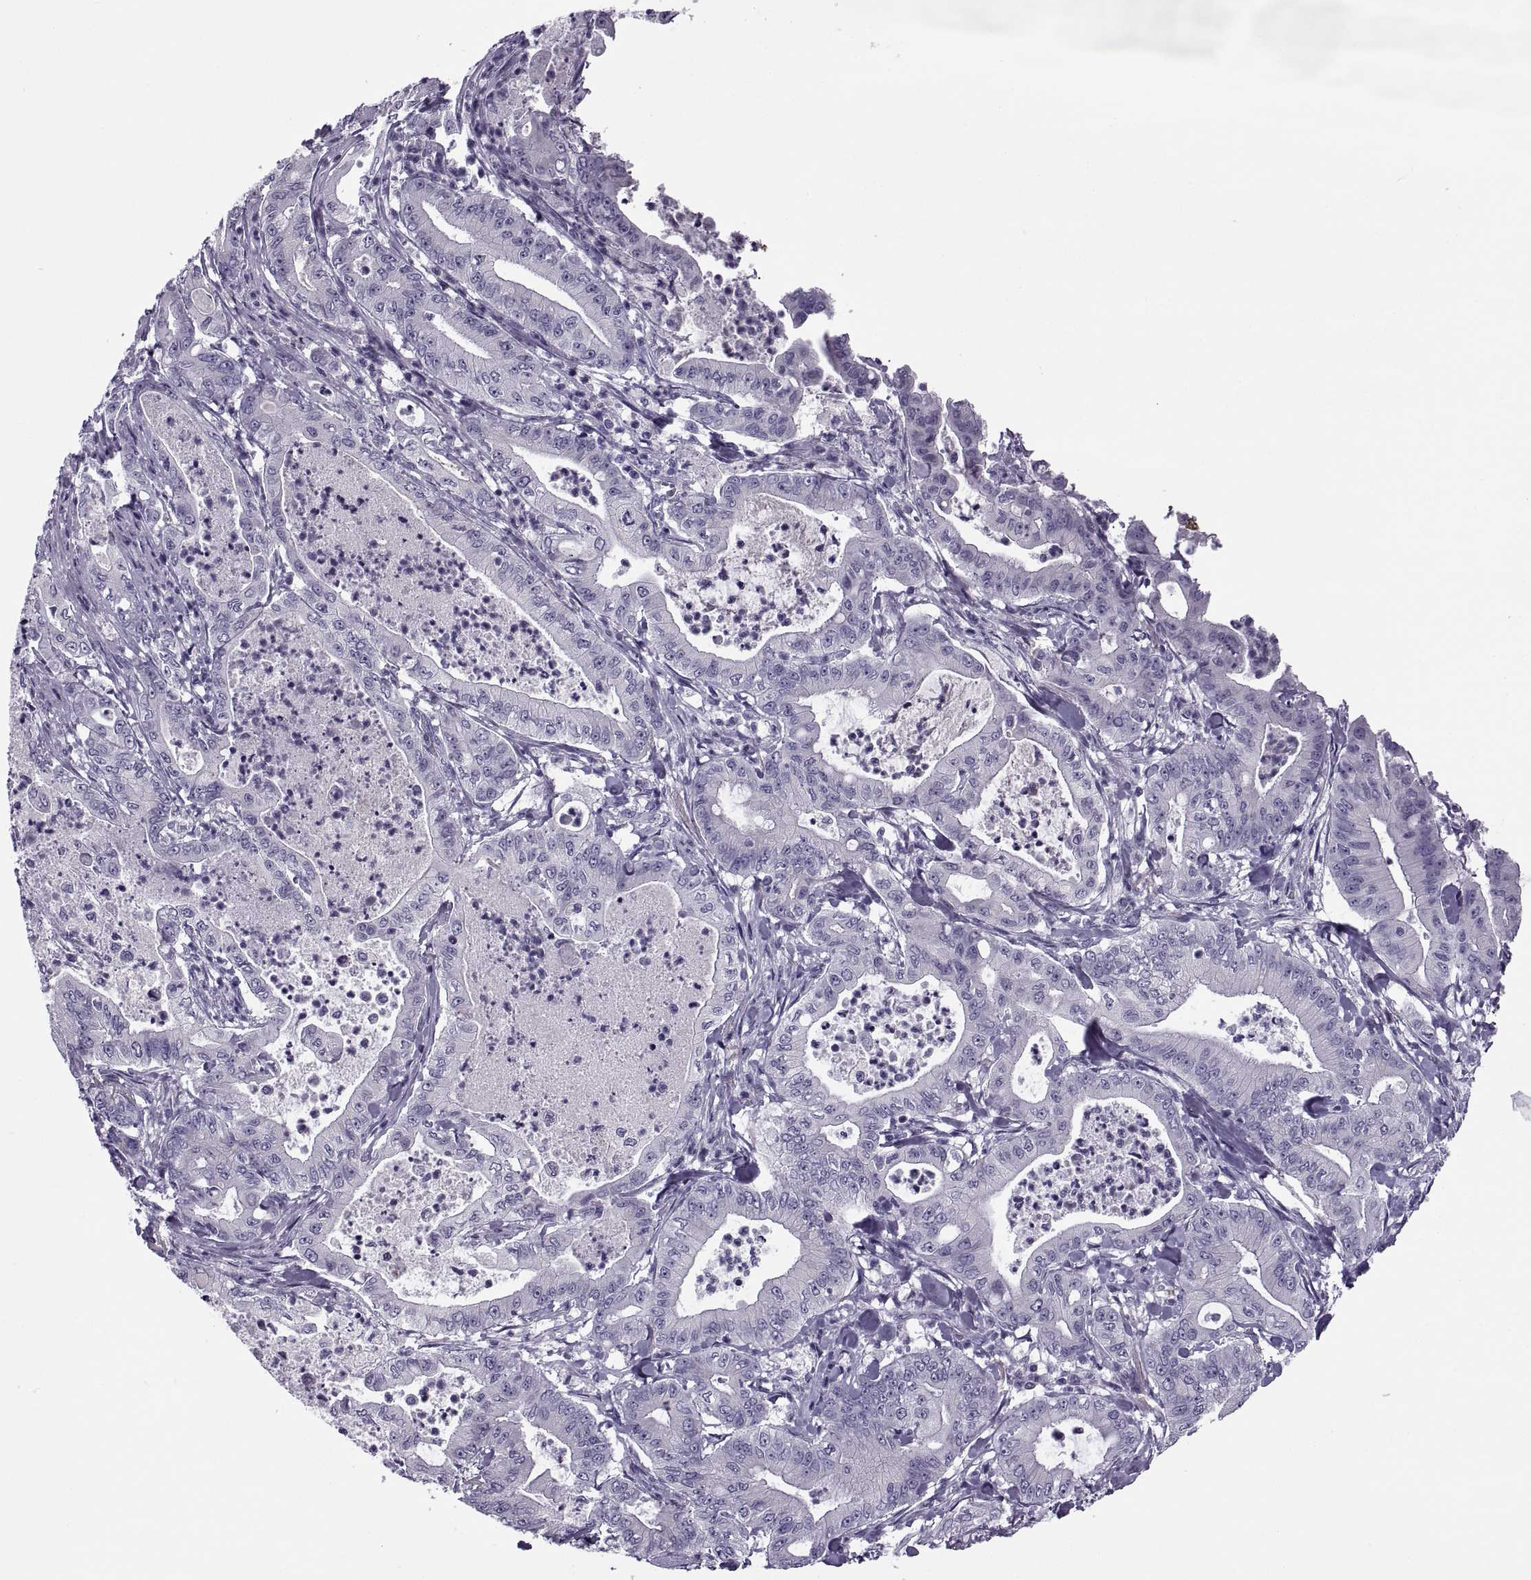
{"staining": {"intensity": "negative", "quantity": "none", "location": "none"}, "tissue": "pancreatic cancer", "cell_type": "Tumor cells", "image_type": "cancer", "snomed": [{"axis": "morphology", "description": "Adenocarcinoma, NOS"}, {"axis": "topography", "description": "Pancreas"}], "caption": "Adenocarcinoma (pancreatic) was stained to show a protein in brown. There is no significant expression in tumor cells.", "gene": "MAGEB1", "patient": {"sex": "male", "age": 71}}